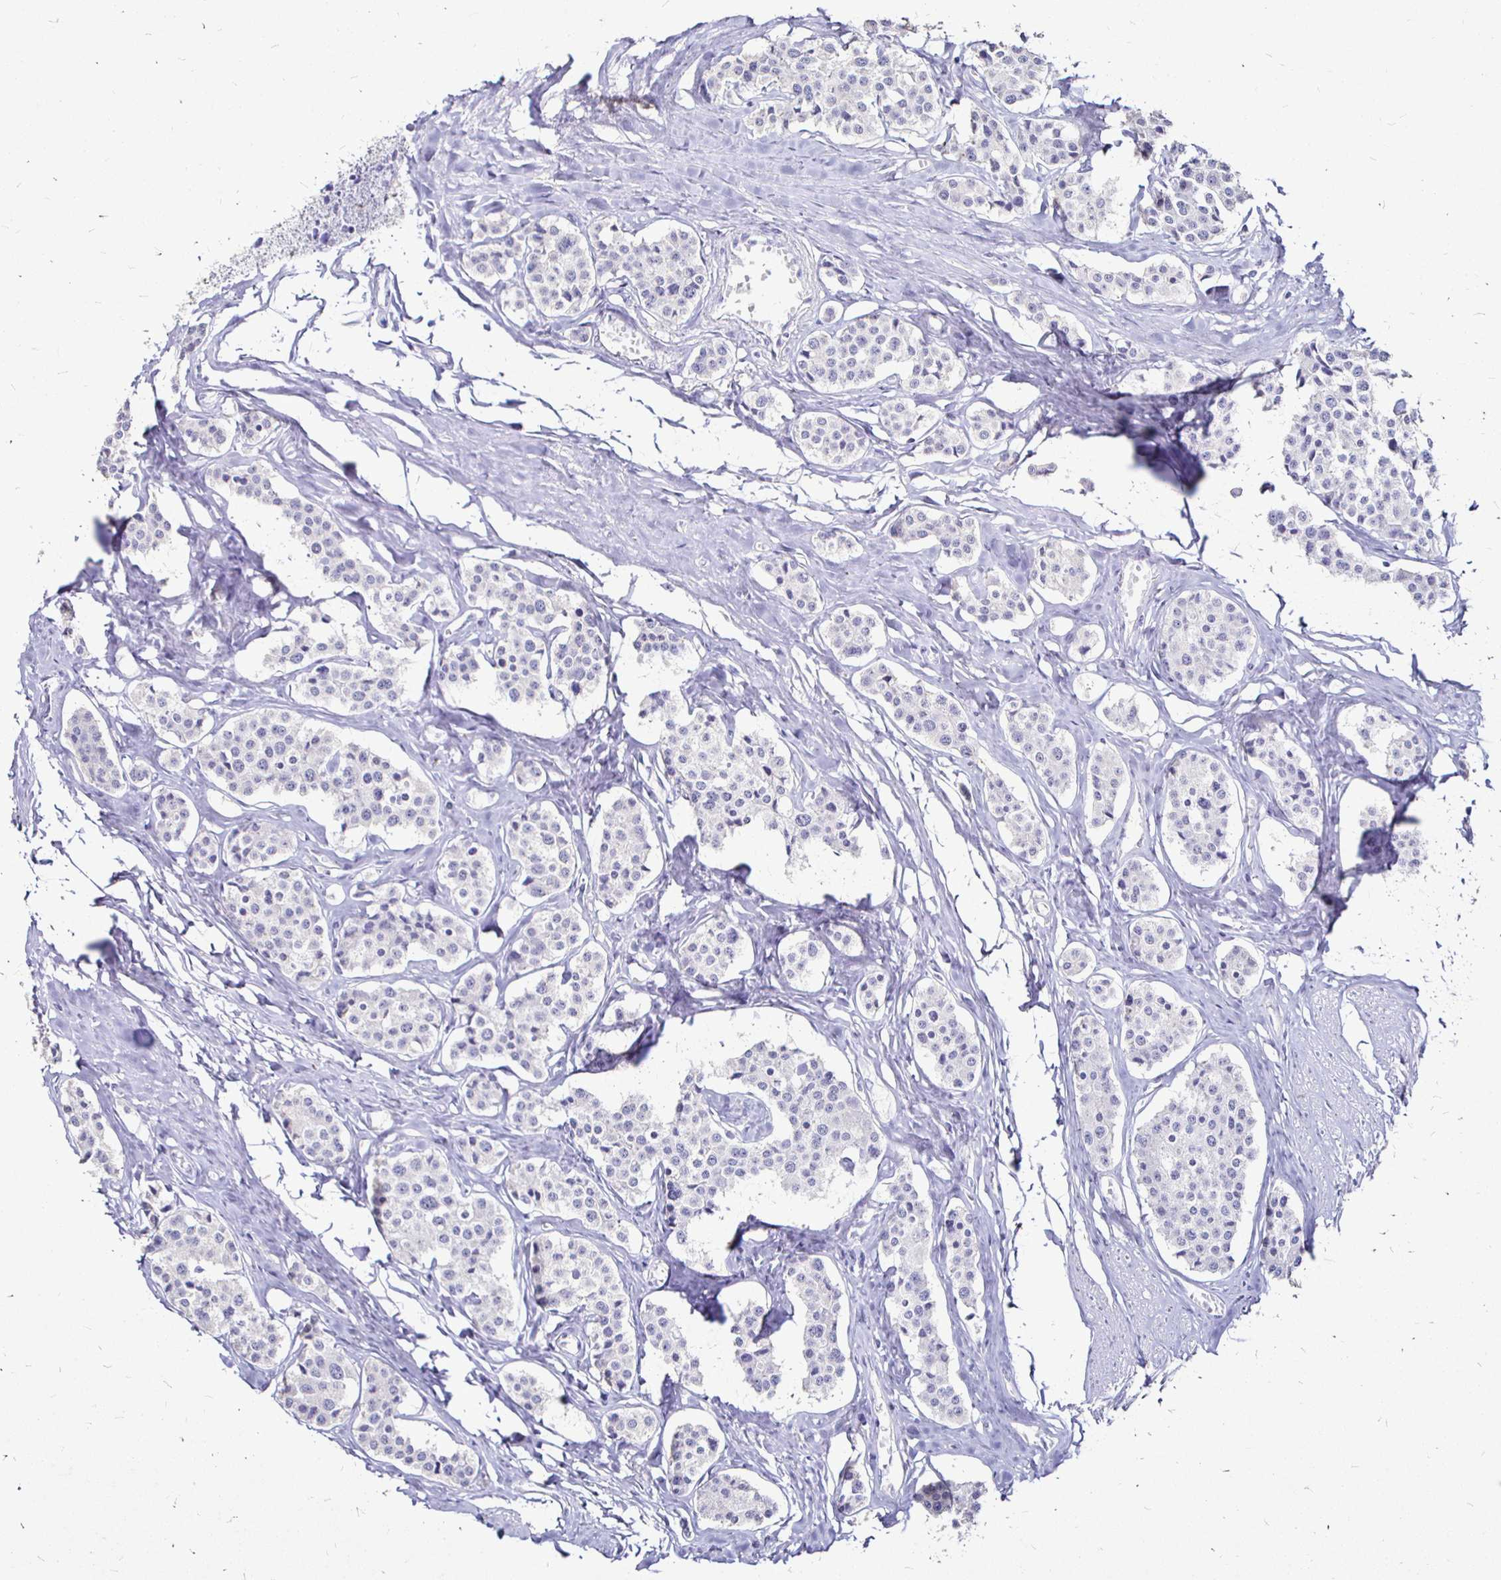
{"staining": {"intensity": "negative", "quantity": "none", "location": "none"}, "tissue": "carcinoid", "cell_type": "Tumor cells", "image_type": "cancer", "snomed": [{"axis": "morphology", "description": "Carcinoid, malignant, NOS"}, {"axis": "topography", "description": "Small intestine"}], "caption": "A histopathology image of human carcinoid is negative for staining in tumor cells.", "gene": "IRGC", "patient": {"sex": "male", "age": 60}}